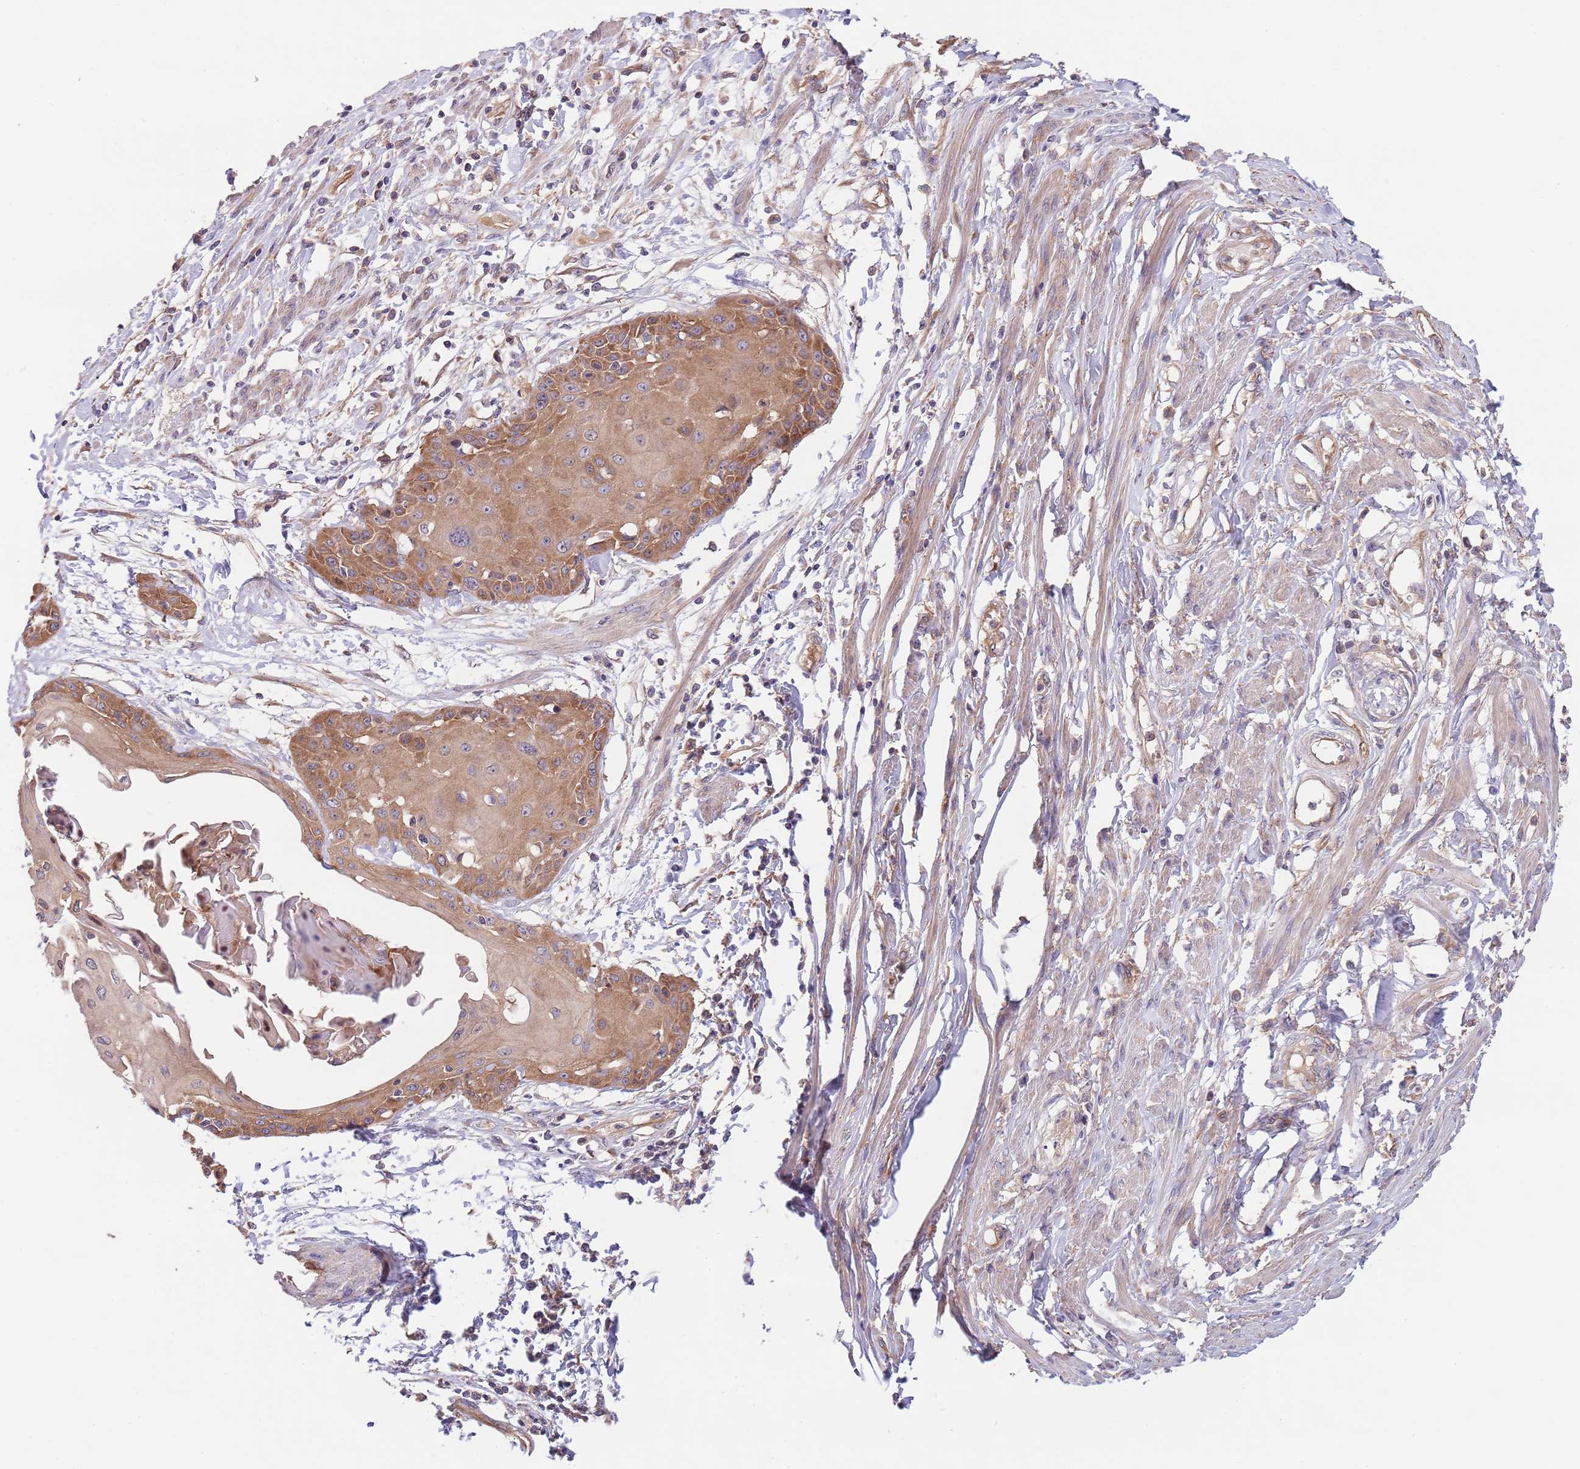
{"staining": {"intensity": "moderate", "quantity": ">75%", "location": "cytoplasmic/membranous"}, "tissue": "cervical cancer", "cell_type": "Tumor cells", "image_type": "cancer", "snomed": [{"axis": "morphology", "description": "Squamous cell carcinoma, NOS"}, {"axis": "topography", "description": "Cervix"}], "caption": "Cervical squamous cell carcinoma stained for a protein (brown) displays moderate cytoplasmic/membranous positive expression in about >75% of tumor cells.", "gene": "EIF3F", "patient": {"sex": "female", "age": 57}}